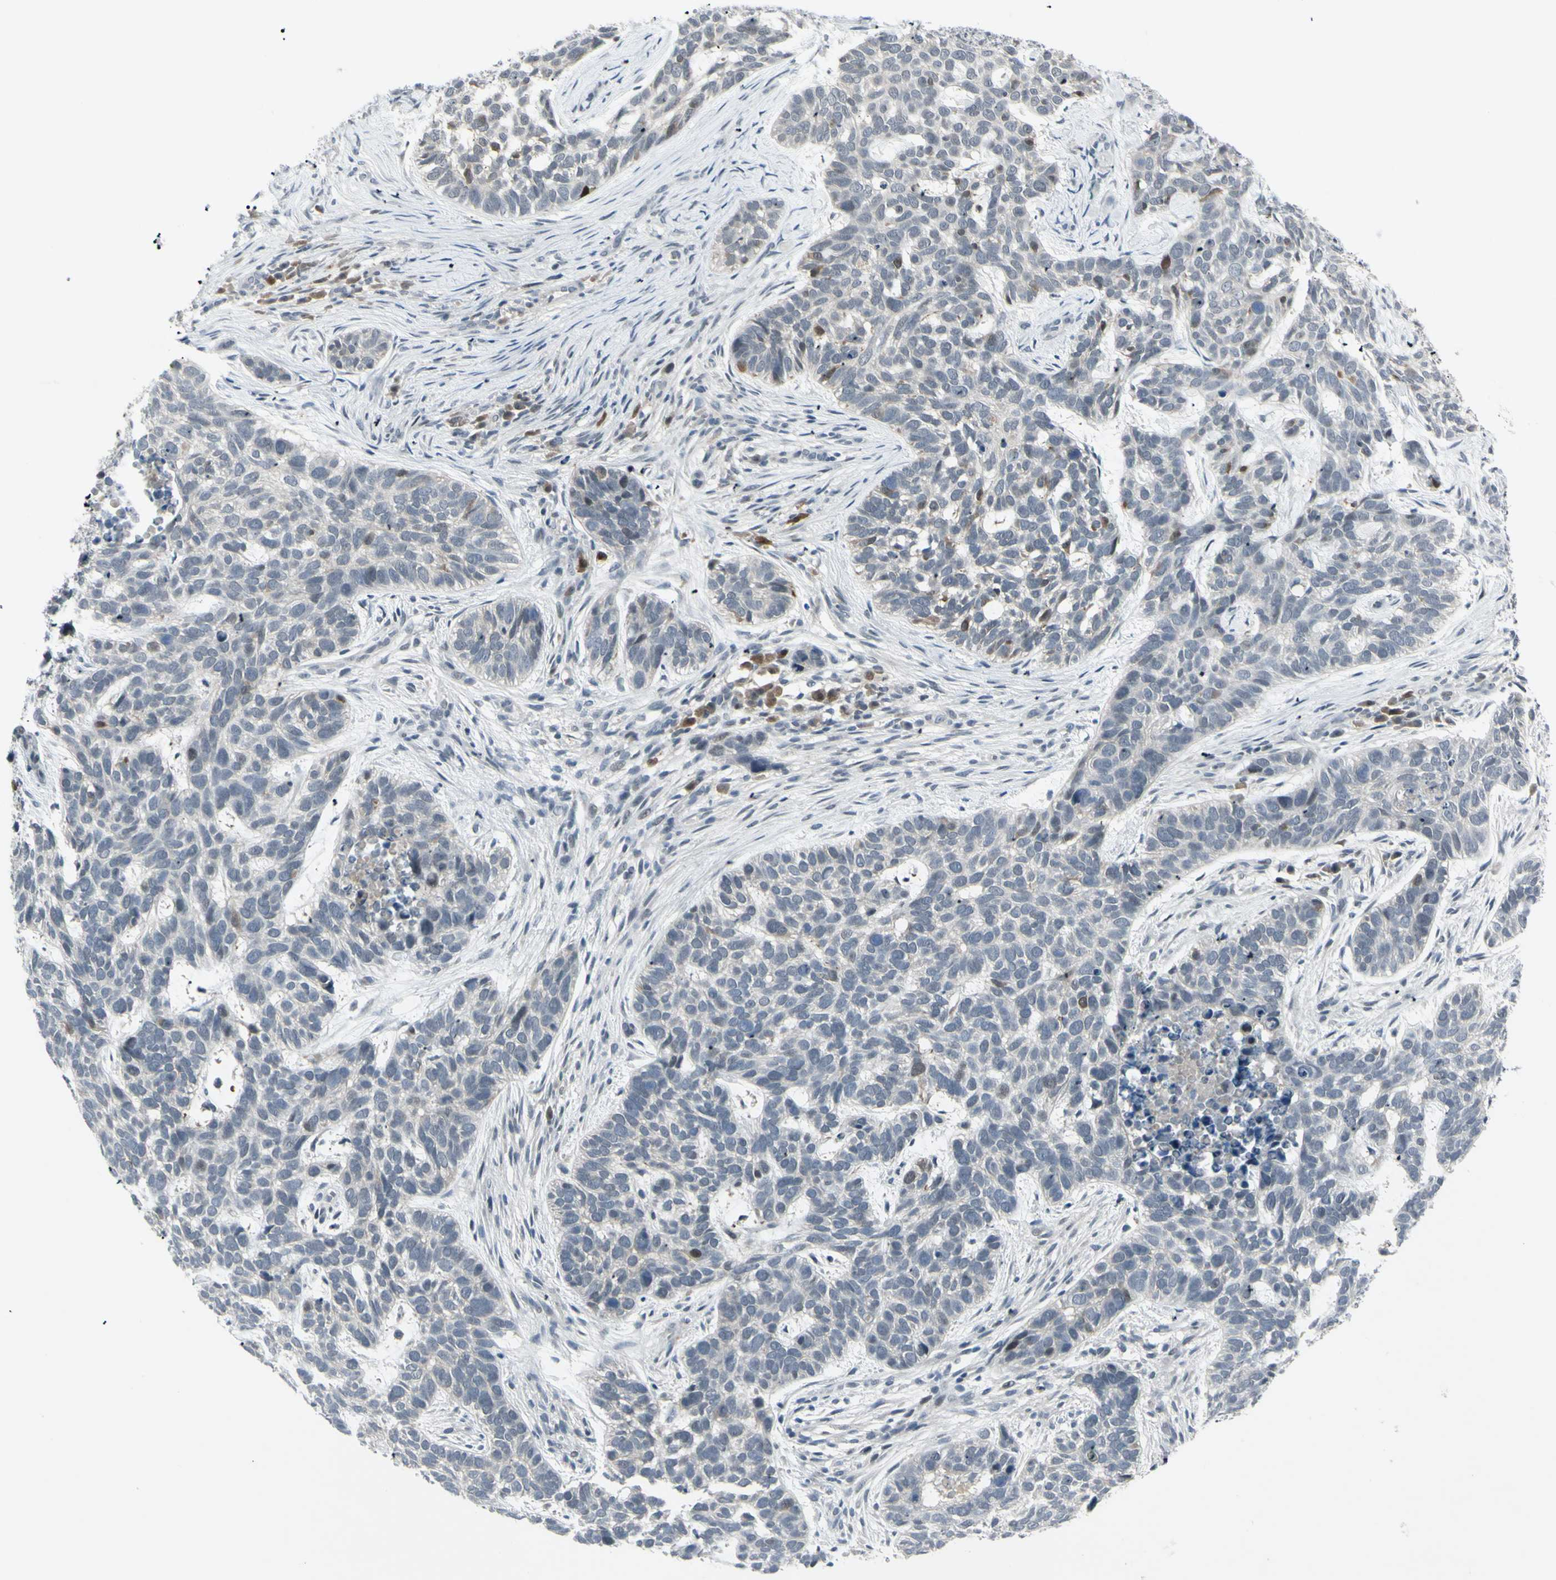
{"staining": {"intensity": "negative", "quantity": "none", "location": "none"}, "tissue": "skin cancer", "cell_type": "Tumor cells", "image_type": "cancer", "snomed": [{"axis": "morphology", "description": "Basal cell carcinoma"}, {"axis": "topography", "description": "Skin"}], "caption": "High magnification brightfield microscopy of skin basal cell carcinoma stained with DAB (brown) and counterstained with hematoxylin (blue): tumor cells show no significant expression. (DAB (3,3'-diaminobenzidine) IHC with hematoxylin counter stain).", "gene": "ETNK1", "patient": {"sex": "male", "age": 87}}